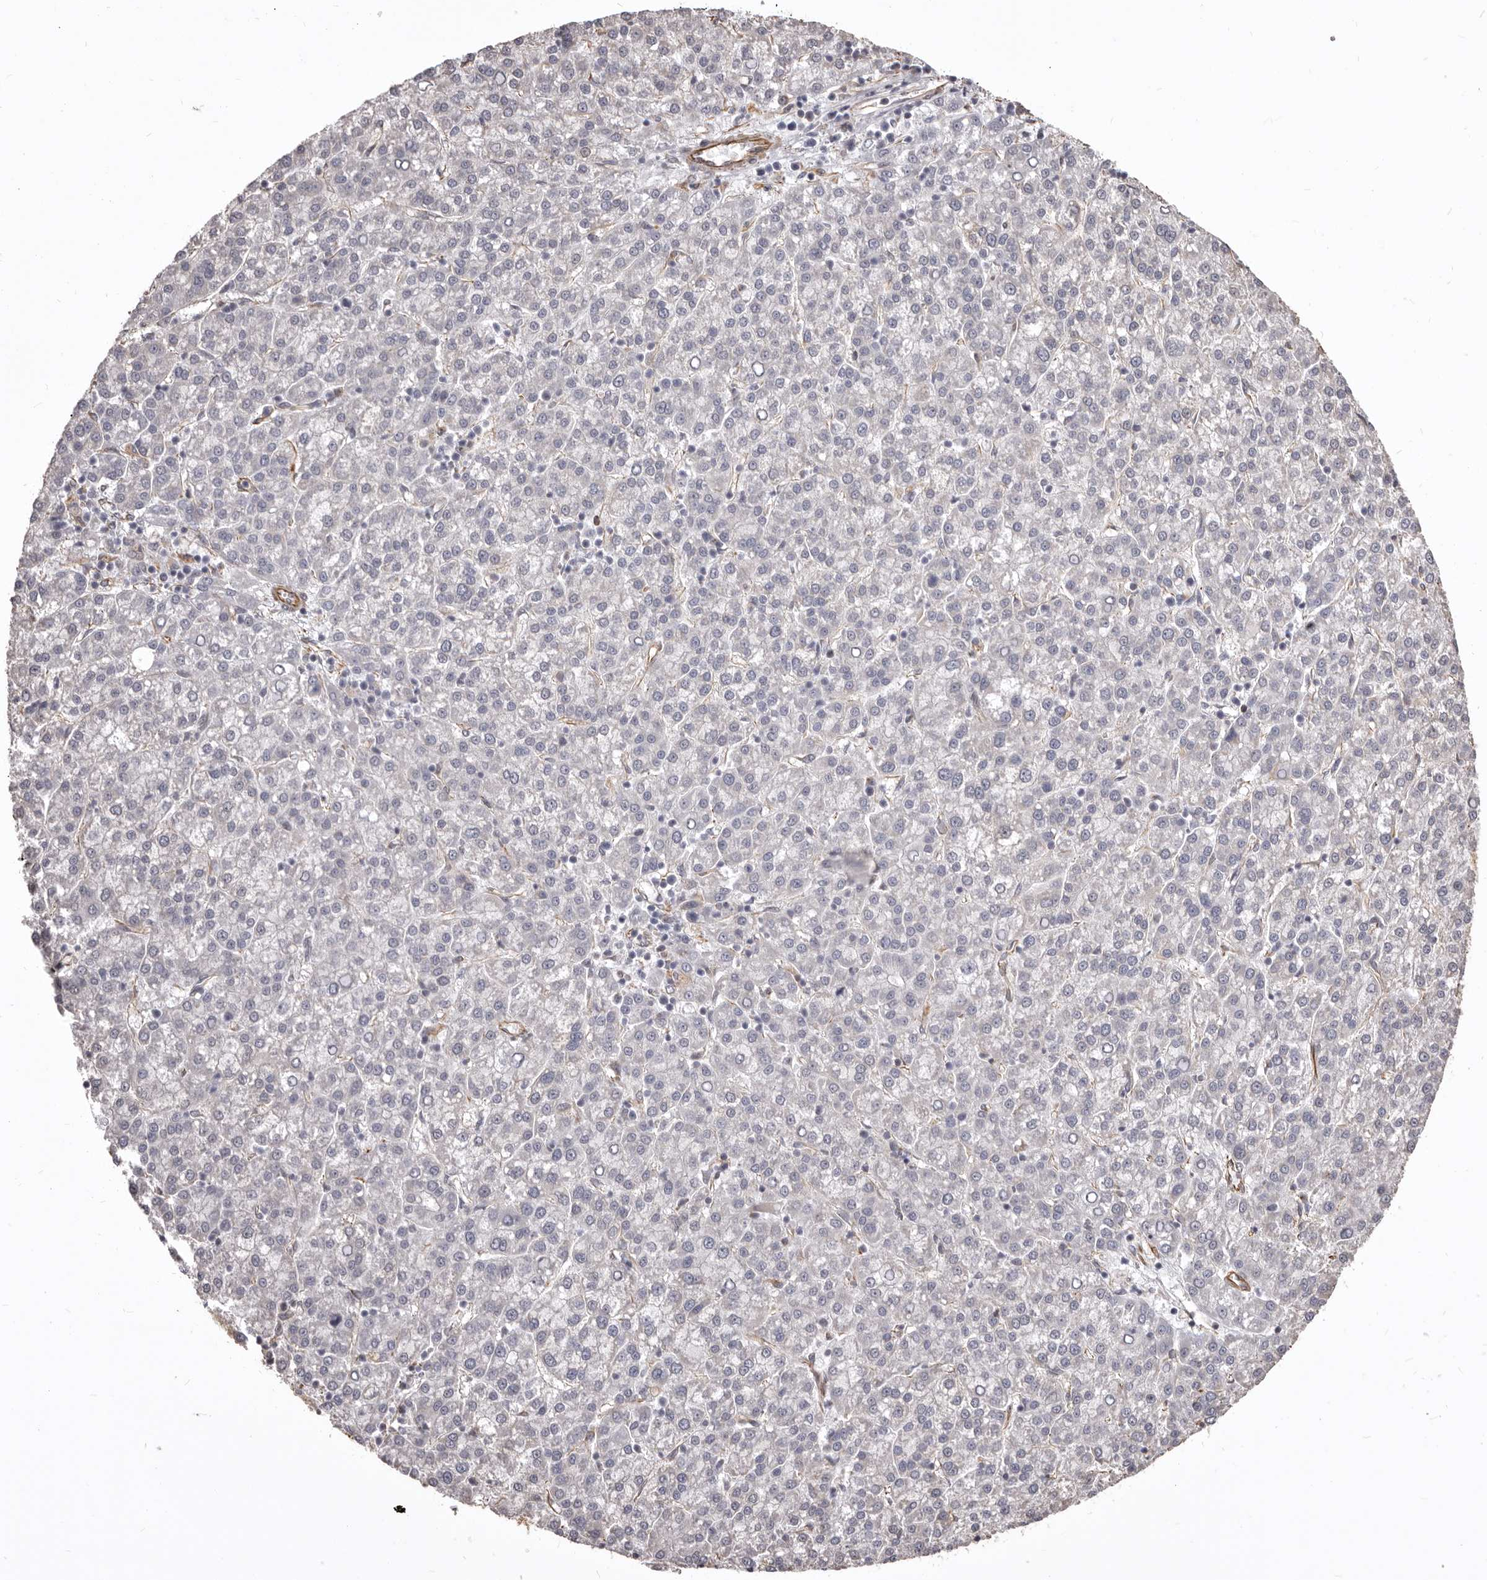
{"staining": {"intensity": "negative", "quantity": "none", "location": "none"}, "tissue": "liver cancer", "cell_type": "Tumor cells", "image_type": "cancer", "snomed": [{"axis": "morphology", "description": "Carcinoma, Hepatocellular, NOS"}, {"axis": "topography", "description": "Liver"}], "caption": "This is an IHC photomicrograph of human hepatocellular carcinoma (liver). There is no staining in tumor cells.", "gene": "MTURN", "patient": {"sex": "female", "age": 58}}